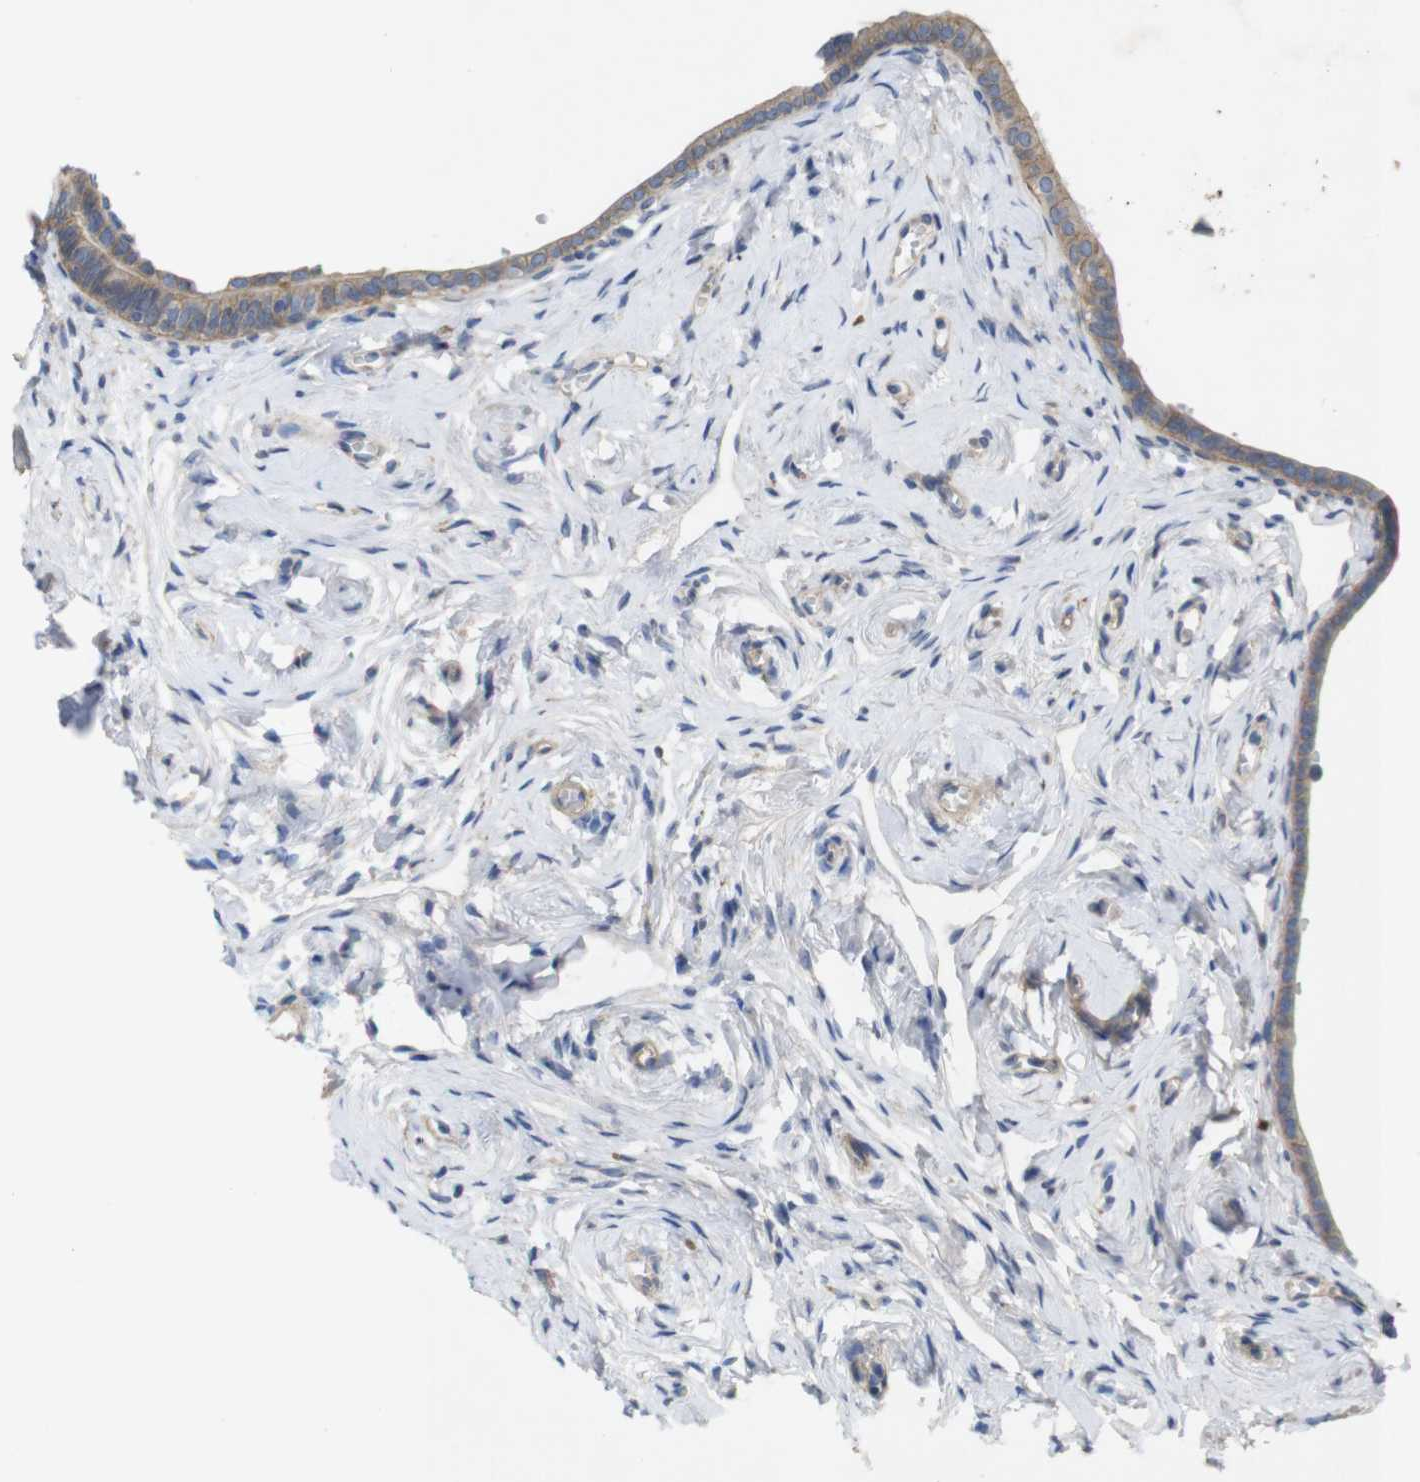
{"staining": {"intensity": "moderate", "quantity": ">75%", "location": "cytoplasmic/membranous"}, "tissue": "fallopian tube", "cell_type": "Glandular cells", "image_type": "normal", "snomed": [{"axis": "morphology", "description": "Normal tissue, NOS"}, {"axis": "topography", "description": "Fallopian tube"}], "caption": "Fallopian tube stained with a protein marker exhibits moderate staining in glandular cells.", "gene": "KIDINS220", "patient": {"sex": "female", "age": 71}}